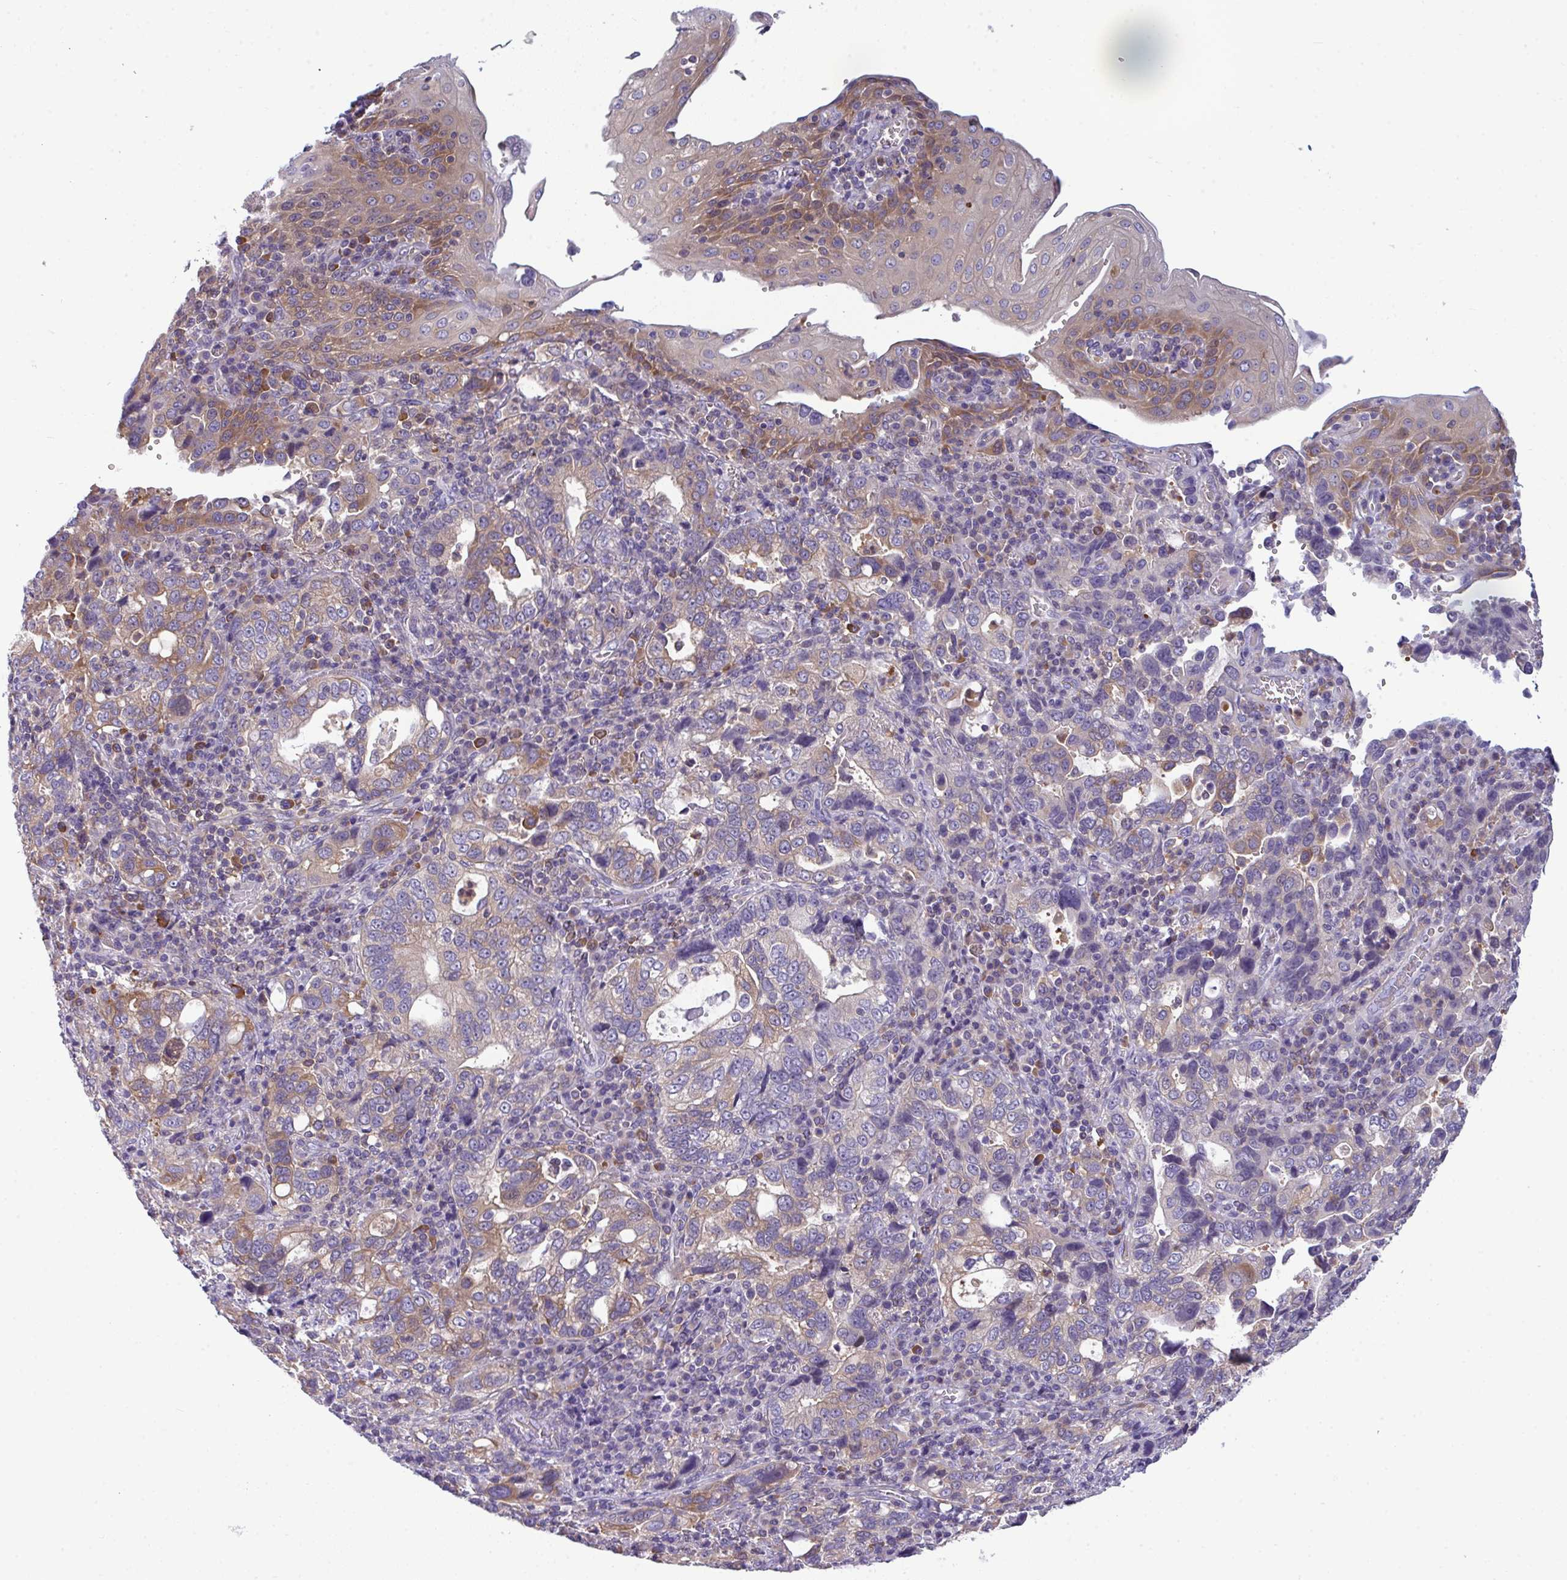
{"staining": {"intensity": "moderate", "quantity": "25%-75%", "location": "cytoplasmic/membranous"}, "tissue": "stomach cancer", "cell_type": "Tumor cells", "image_type": "cancer", "snomed": [{"axis": "morphology", "description": "Adenocarcinoma, NOS"}, {"axis": "topography", "description": "Stomach, upper"}], "caption": "Immunohistochemistry (IHC) (DAB (3,3'-diaminobenzidine)) staining of human stomach adenocarcinoma demonstrates moderate cytoplasmic/membranous protein positivity in approximately 25%-75% of tumor cells.", "gene": "SLC30A6", "patient": {"sex": "female", "age": 81}}